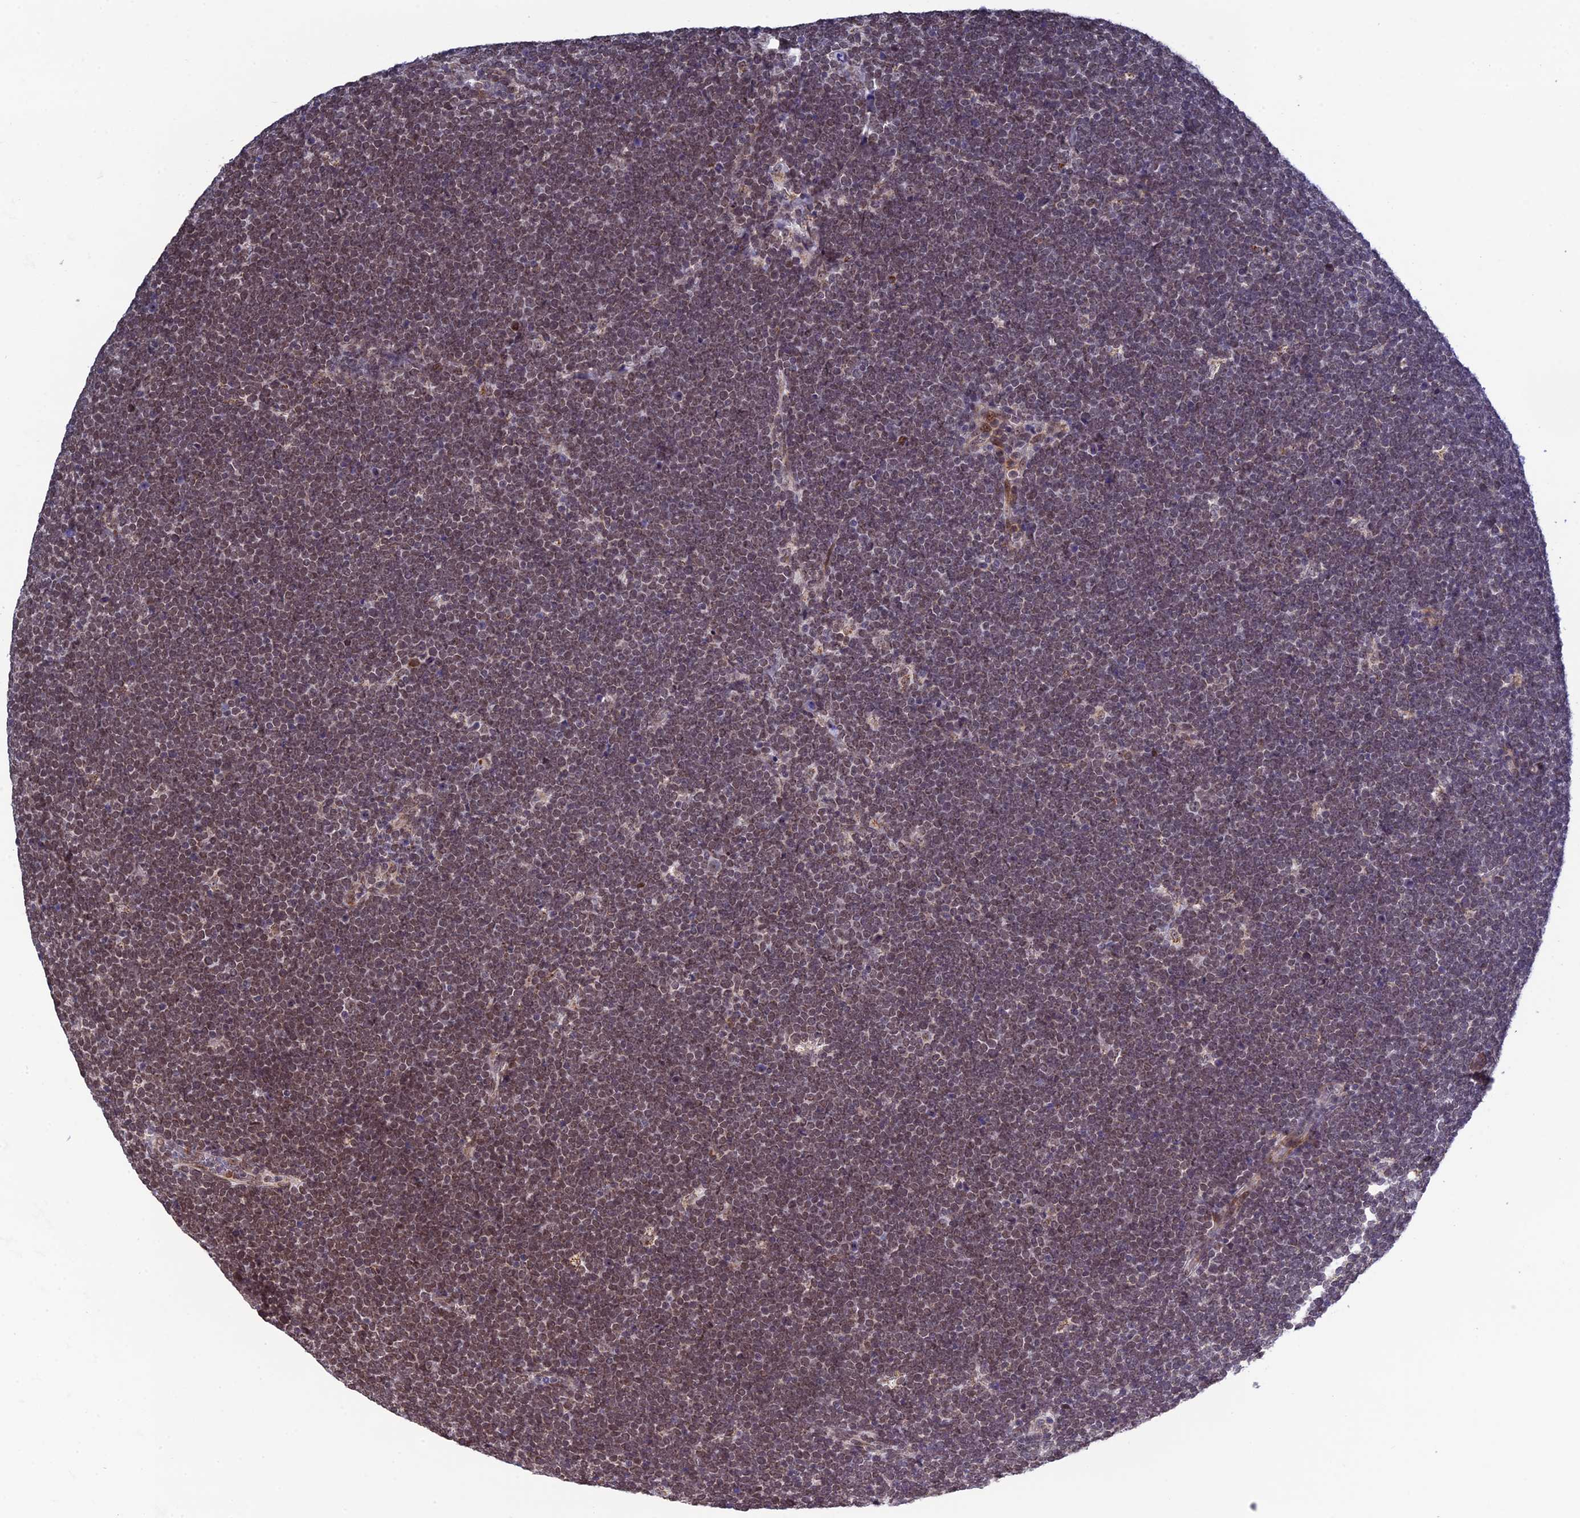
{"staining": {"intensity": "weak", "quantity": "25%-75%", "location": "nuclear"}, "tissue": "lymphoma", "cell_type": "Tumor cells", "image_type": "cancer", "snomed": [{"axis": "morphology", "description": "Malignant lymphoma, non-Hodgkin's type, High grade"}, {"axis": "topography", "description": "Lymph node"}], "caption": "High-power microscopy captured an immunohistochemistry micrograph of lymphoma, revealing weak nuclear staining in approximately 25%-75% of tumor cells.", "gene": "REXO1", "patient": {"sex": "male", "age": 13}}